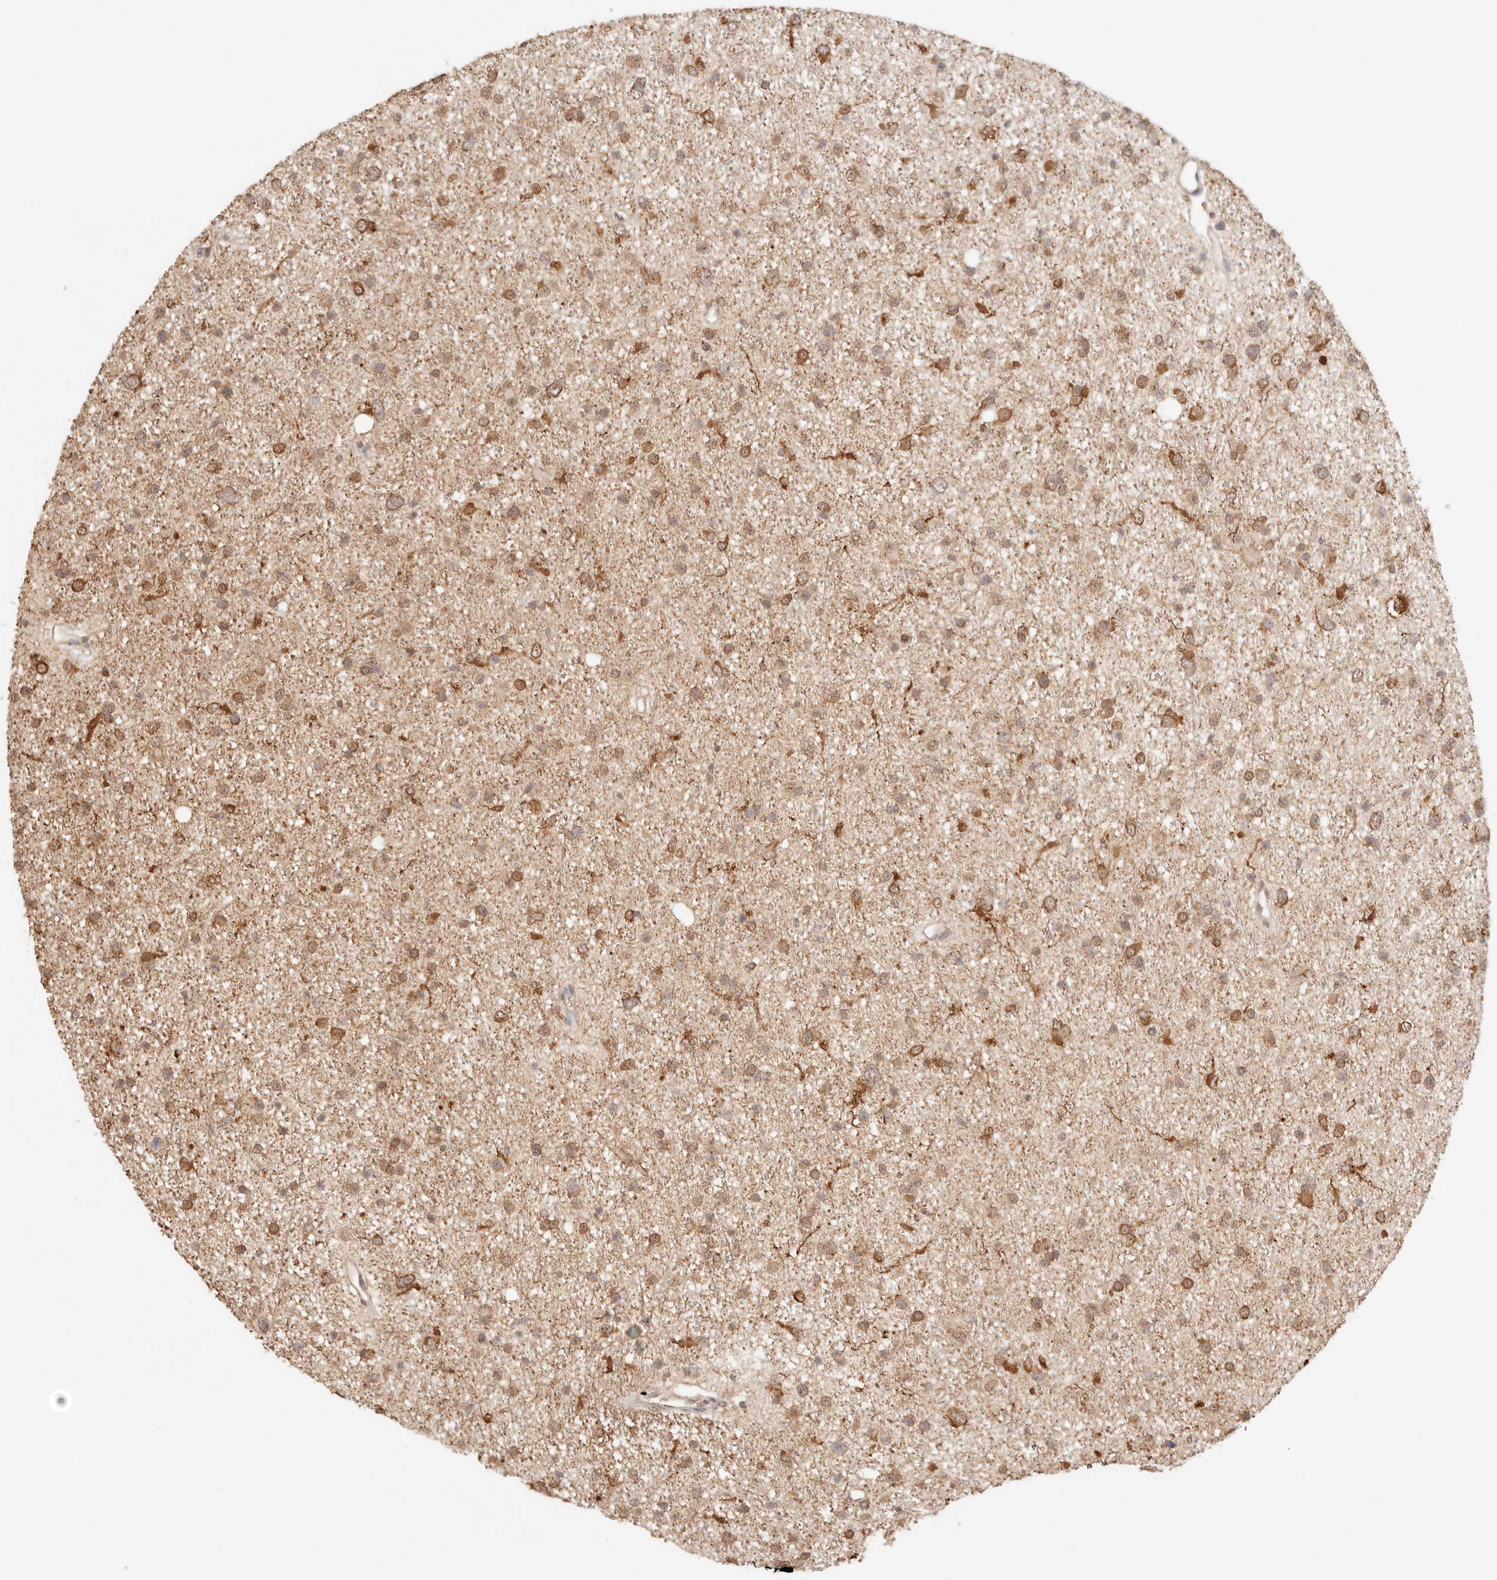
{"staining": {"intensity": "moderate", "quantity": "25%-75%", "location": "cytoplasmic/membranous,nuclear"}, "tissue": "glioma", "cell_type": "Tumor cells", "image_type": "cancer", "snomed": [{"axis": "morphology", "description": "Glioma, malignant, Low grade"}, {"axis": "topography", "description": "Cerebral cortex"}], "caption": "DAB immunohistochemical staining of malignant glioma (low-grade) reveals moderate cytoplasmic/membranous and nuclear protein positivity in approximately 25%-75% of tumor cells.", "gene": "IL1R2", "patient": {"sex": "female", "age": 39}}